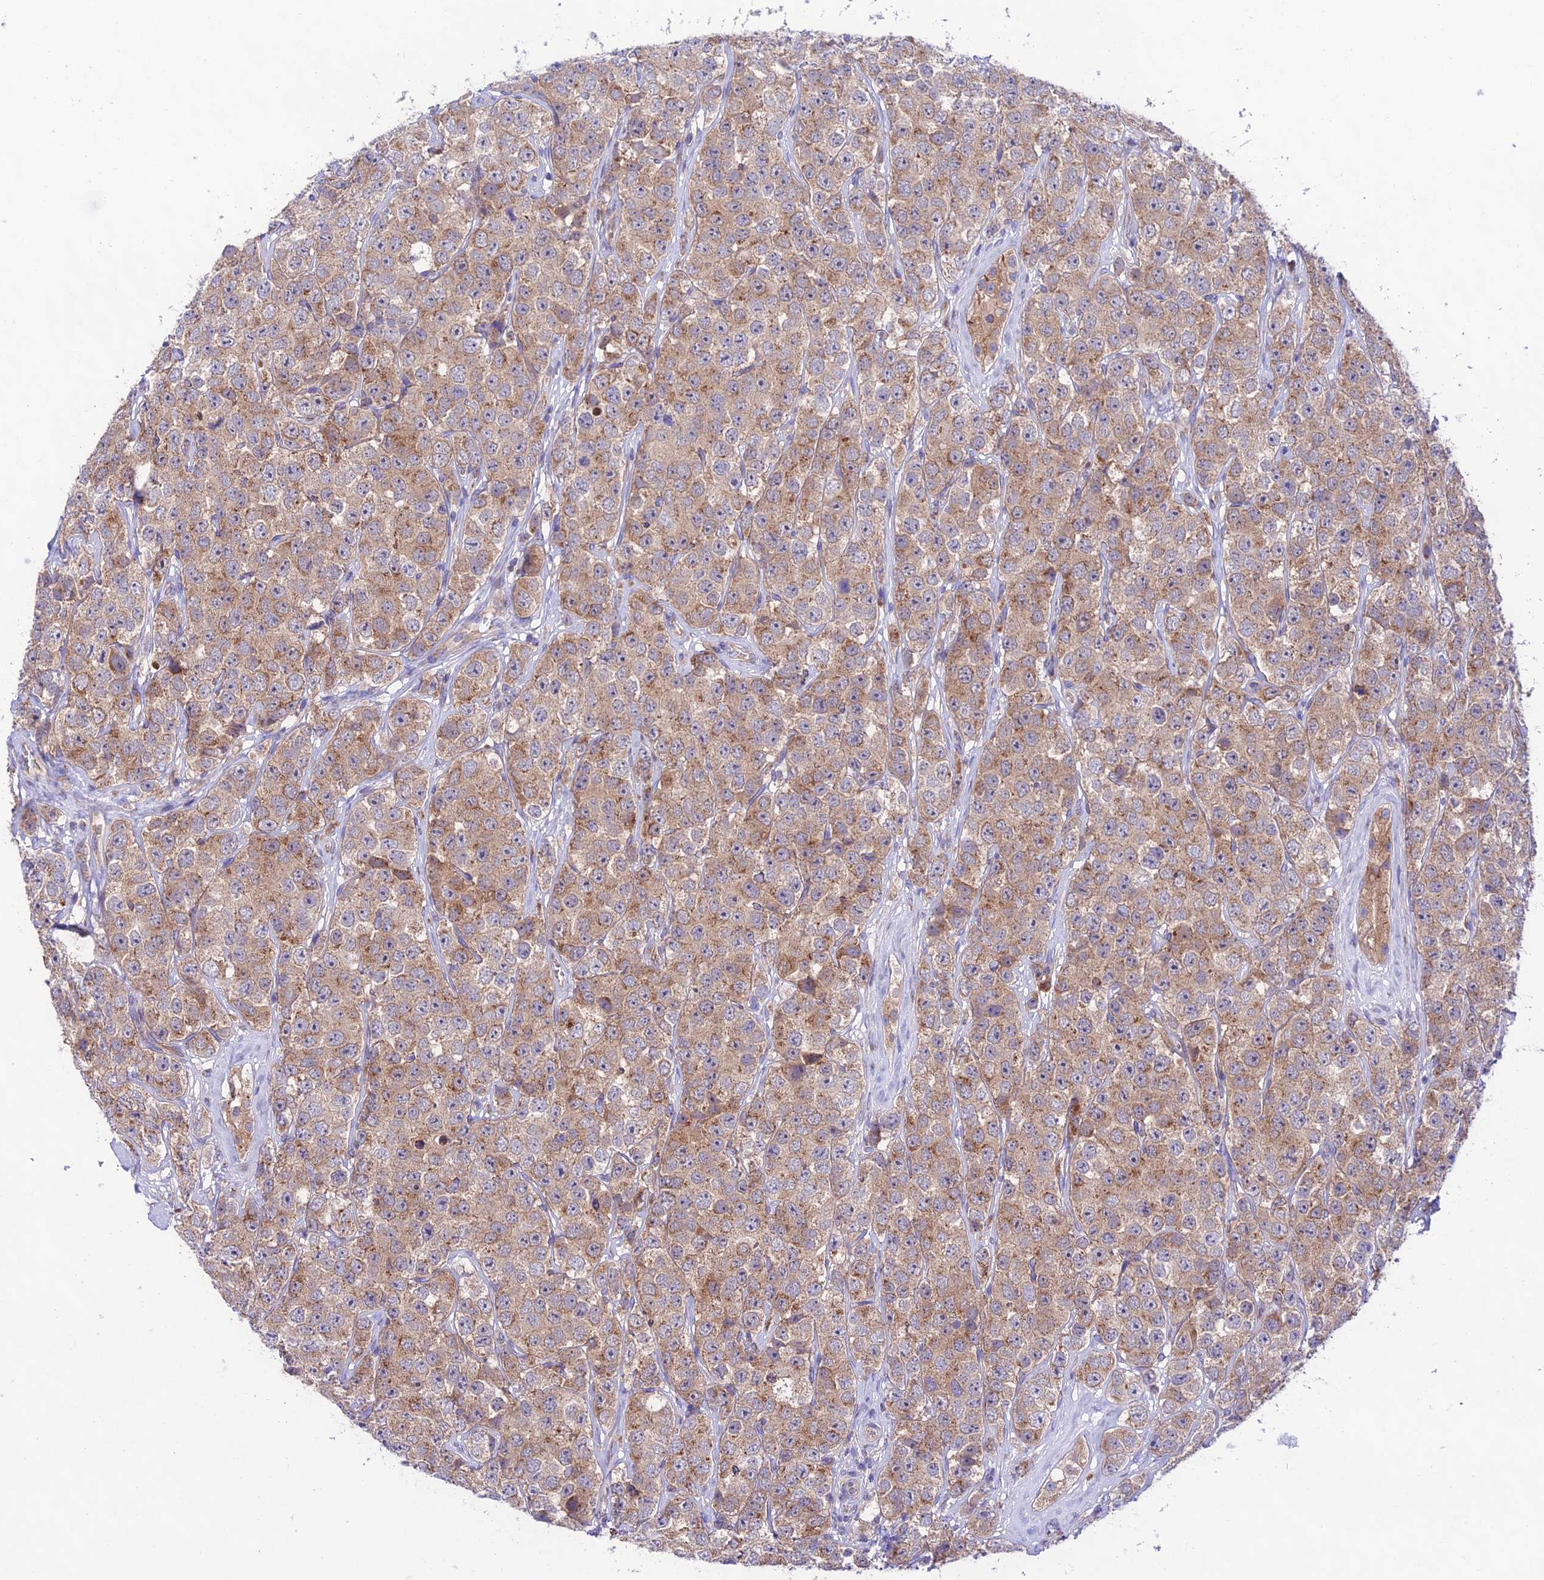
{"staining": {"intensity": "moderate", "quantity": ">75%", "location": "cytoplasmic/membranous"}, "tissue": "testis cancer", "cell_type": "Tumor cells", "image_type": "cancer", "snomed": [{"axis": "morphology", "description": "Seminoma, NOS"}, {"axis": "topography", "description": "Testis"}], "caption": "Immunohistochemical staining of human seminoma (testis) exhibits medium levels of moderate cytoplasmic/membranous staining in about >75% of tumor cells.", "gene": "LACTB2", "patient": {"sex": "male", "age": 28}}